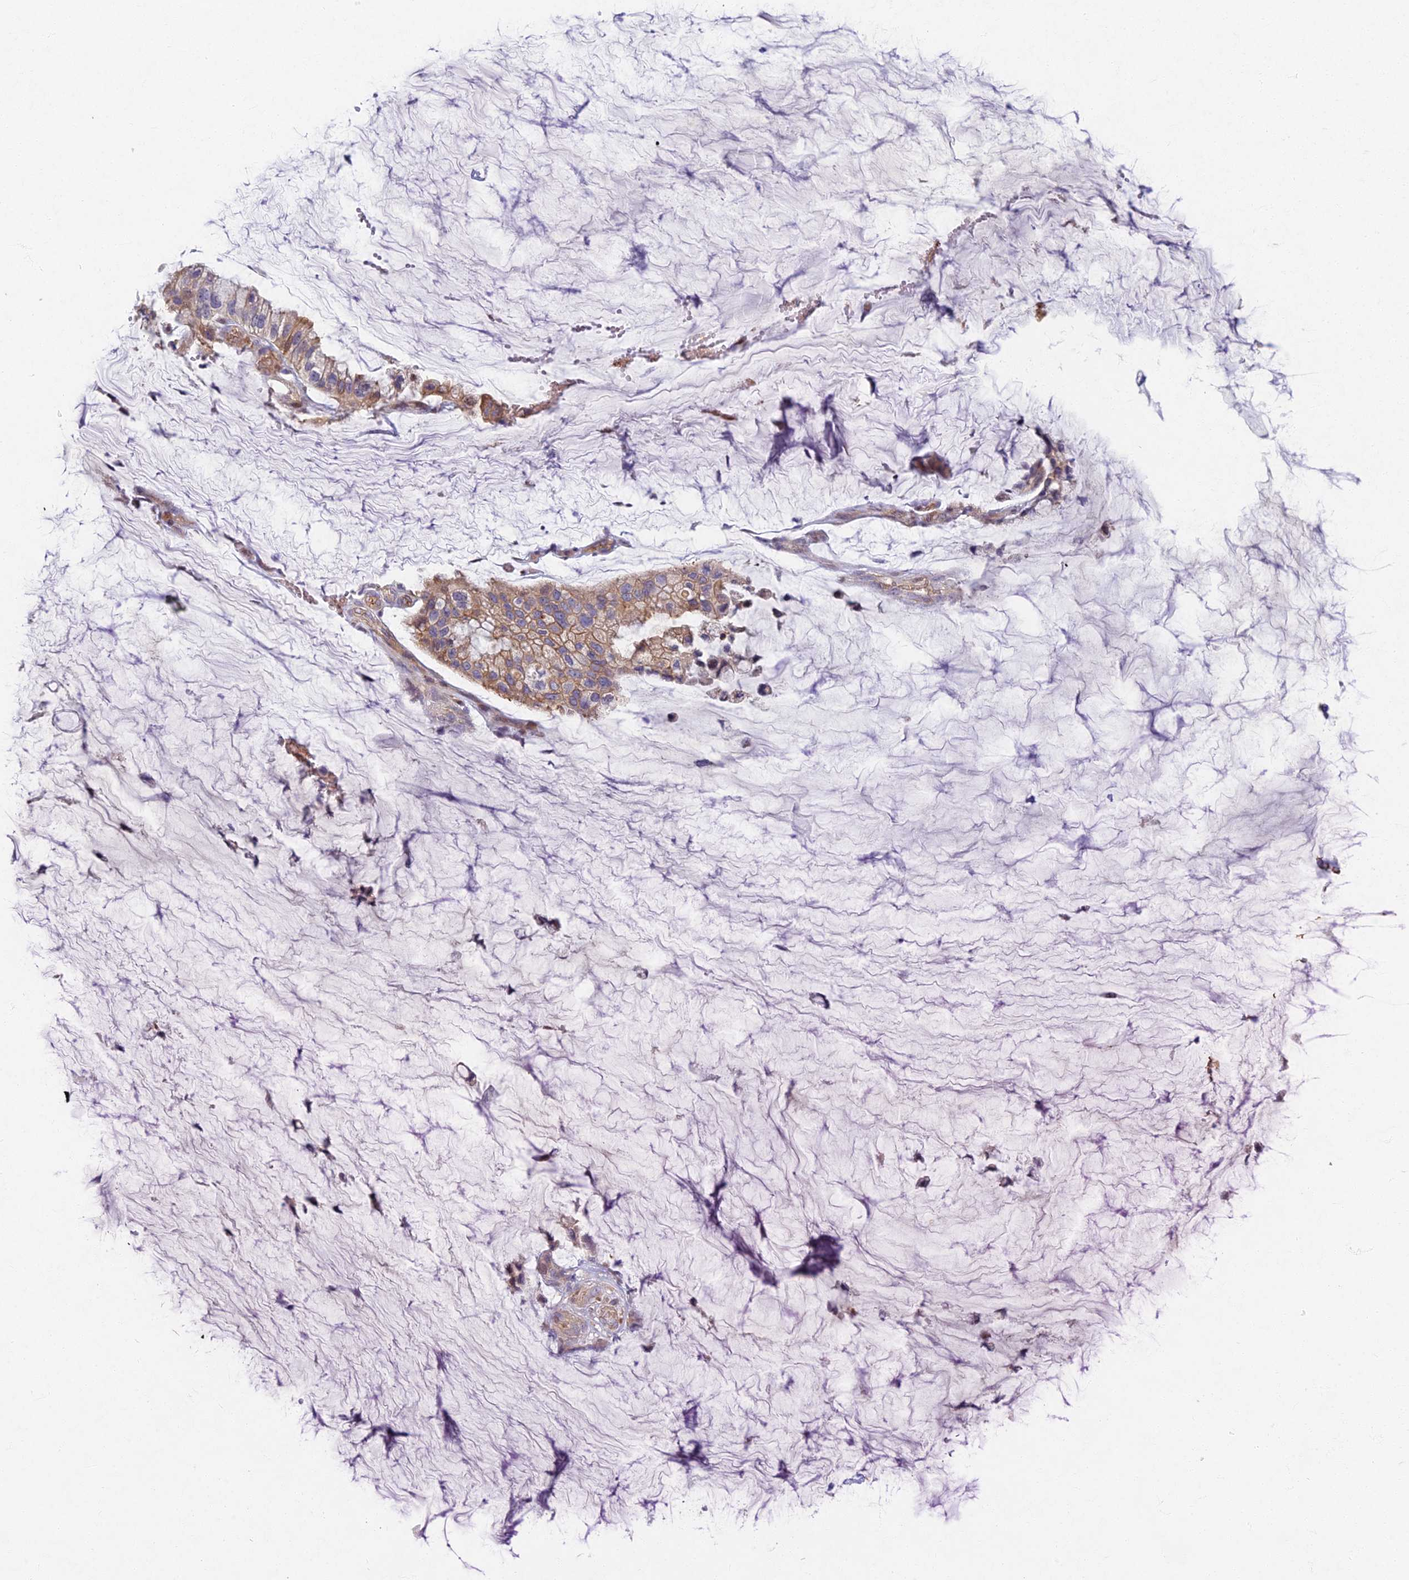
{"staining": {"intensity": "moderate", "quantity": "25%-75%", "location": "cytoplasmic/membranous"}, "tissue": "ovarian cancer", "cell_type": "Tumor cells", "image_type": "cancer", "snomed": [{"axis": "morphology", "description": "Cystadenocarcinoma, mucinous, NOS"}, {"axis": "topography", "description": "Ovary"}], "caption": "Ovarian cancer (mucinous cystadenocarcinoma) stained with a protein marker demonstrates moderate staining in tumor cells.", "gene": "RHBDL2", "patient": {"sex": "female", "age": 39}}